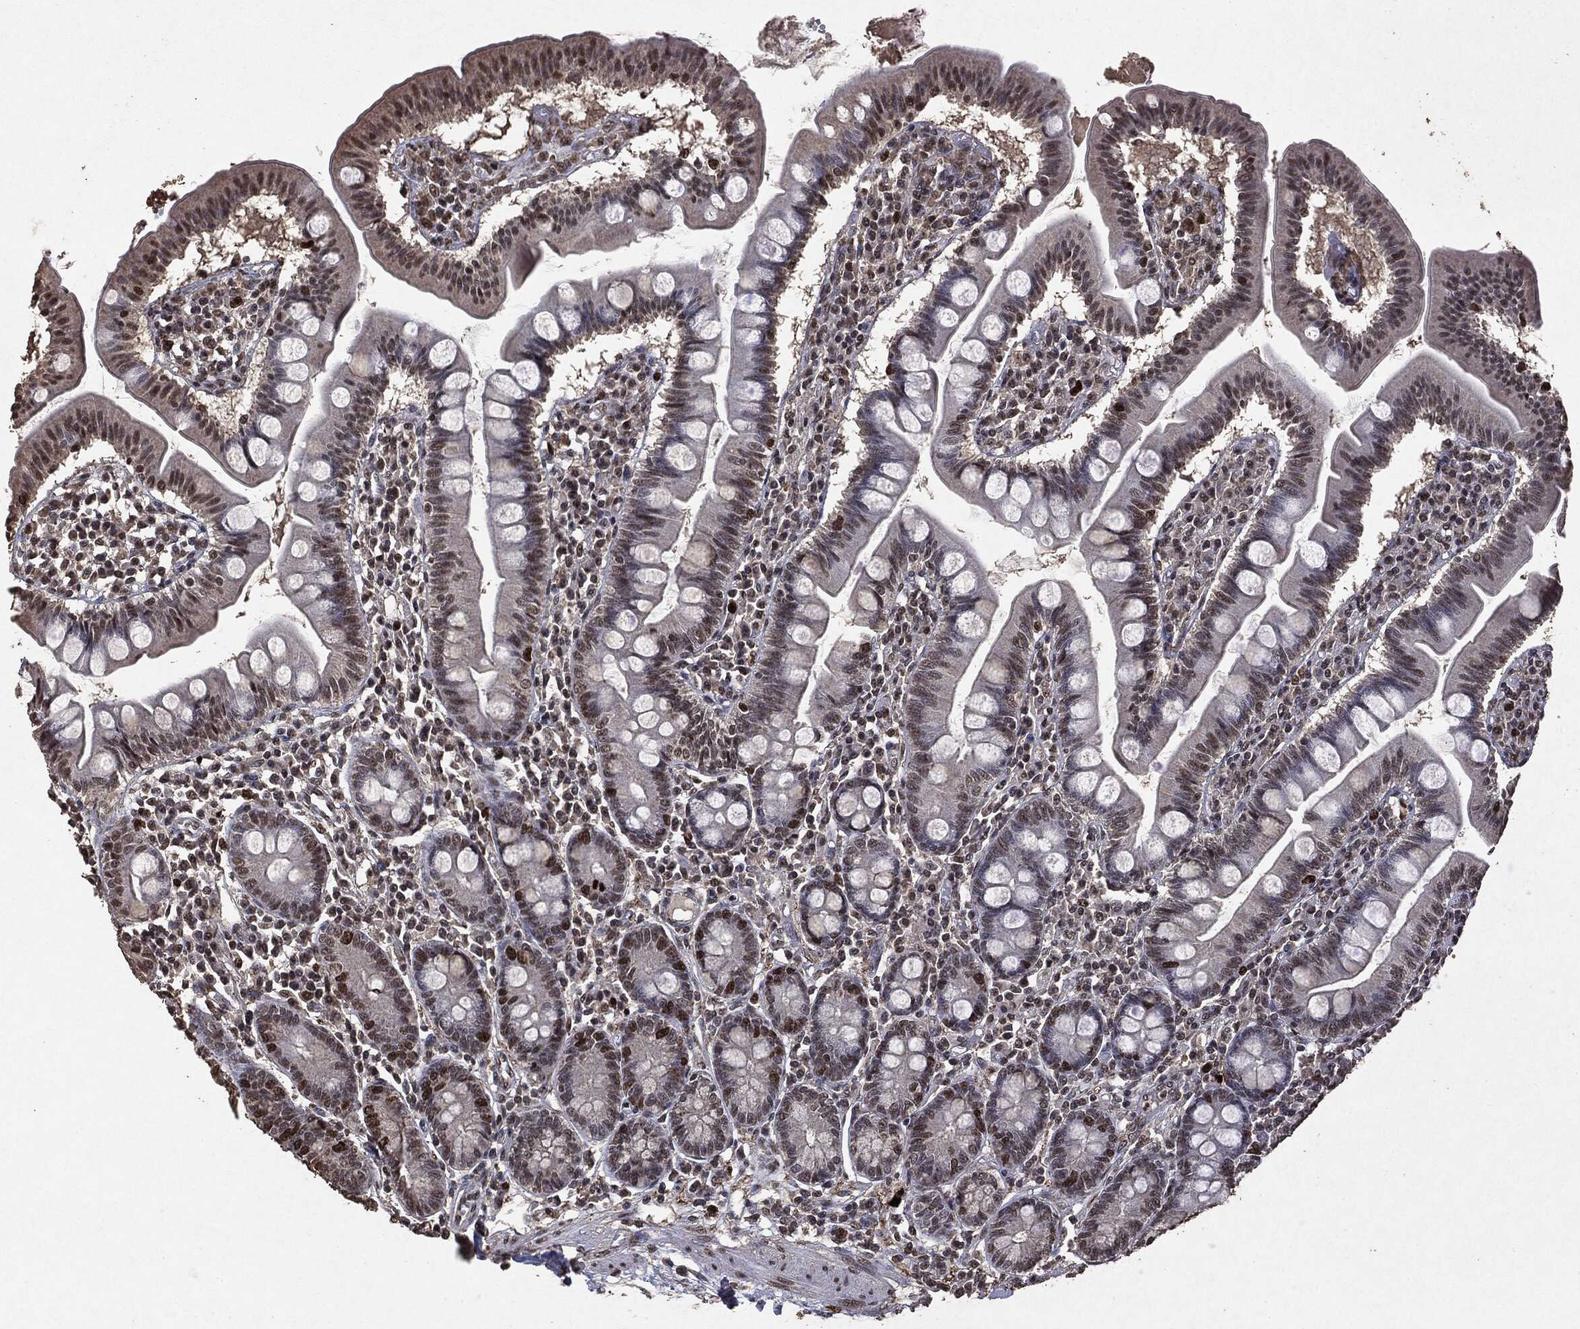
{"staining": {"intensity": "strong", "quantity": "<25%", "location": "nuclear"}, "tissue": "small intestine", "cell_type": "Glandular cells", "image_type": "normal", "snomed": [{"axis": "morphology", "description": "Normal tissue, NOS"}, {"axis": "topography", "description": "Small intestine"}], "caption": "Immunohistochemistry (IHC) (DAB) staining of unremarkable human small intestine displays strong nuclear protein expression in approximately <25% of glandular cells. (Stains: DAB (3,3'-diaminobenzidine) in brown, nuclei in blue, Microscopy: brightfield microscopy at high magnification).", "gene": "RAD18", "patient": {"sex": "male", "age": 88}}